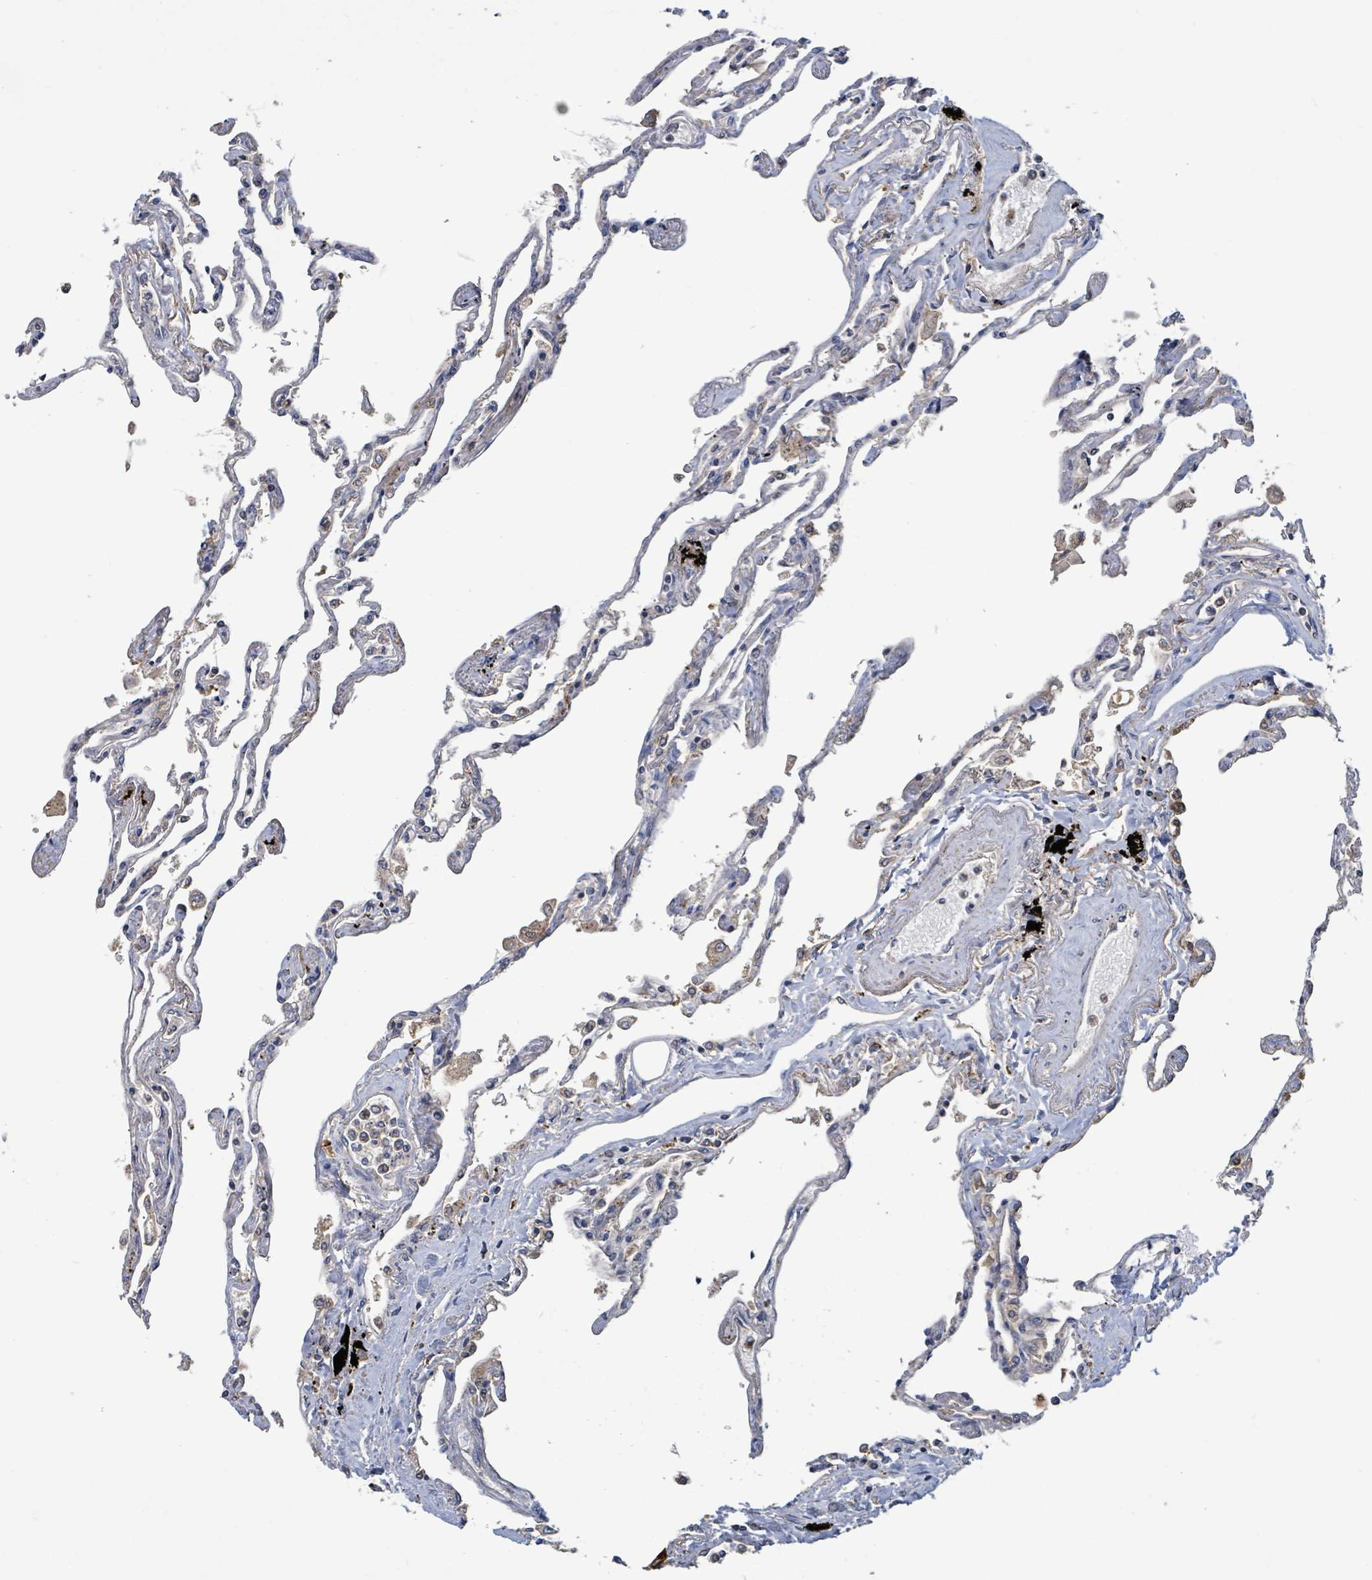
{"staining": {"intensity": "weak", "quantity": "<25%", "location": "cytoplasmic/membranous"}, "tissue": "lung", "cell_type": "Alveolar cells", "image_type": "normal", "snomed": [{"axis": "morphology", "description": "Normal tissue, NOS"}, {"axis": "topography", "description": "Lung"}], "caption": "IHC image of unremarkable lung: human lung stained with DAB (3,3'-diaminobenzidine) demonstrates no significant protein positivity in alveolar cells.", "gene": "PLAAT1", "patient": {"sex": "female", "age": 67}}